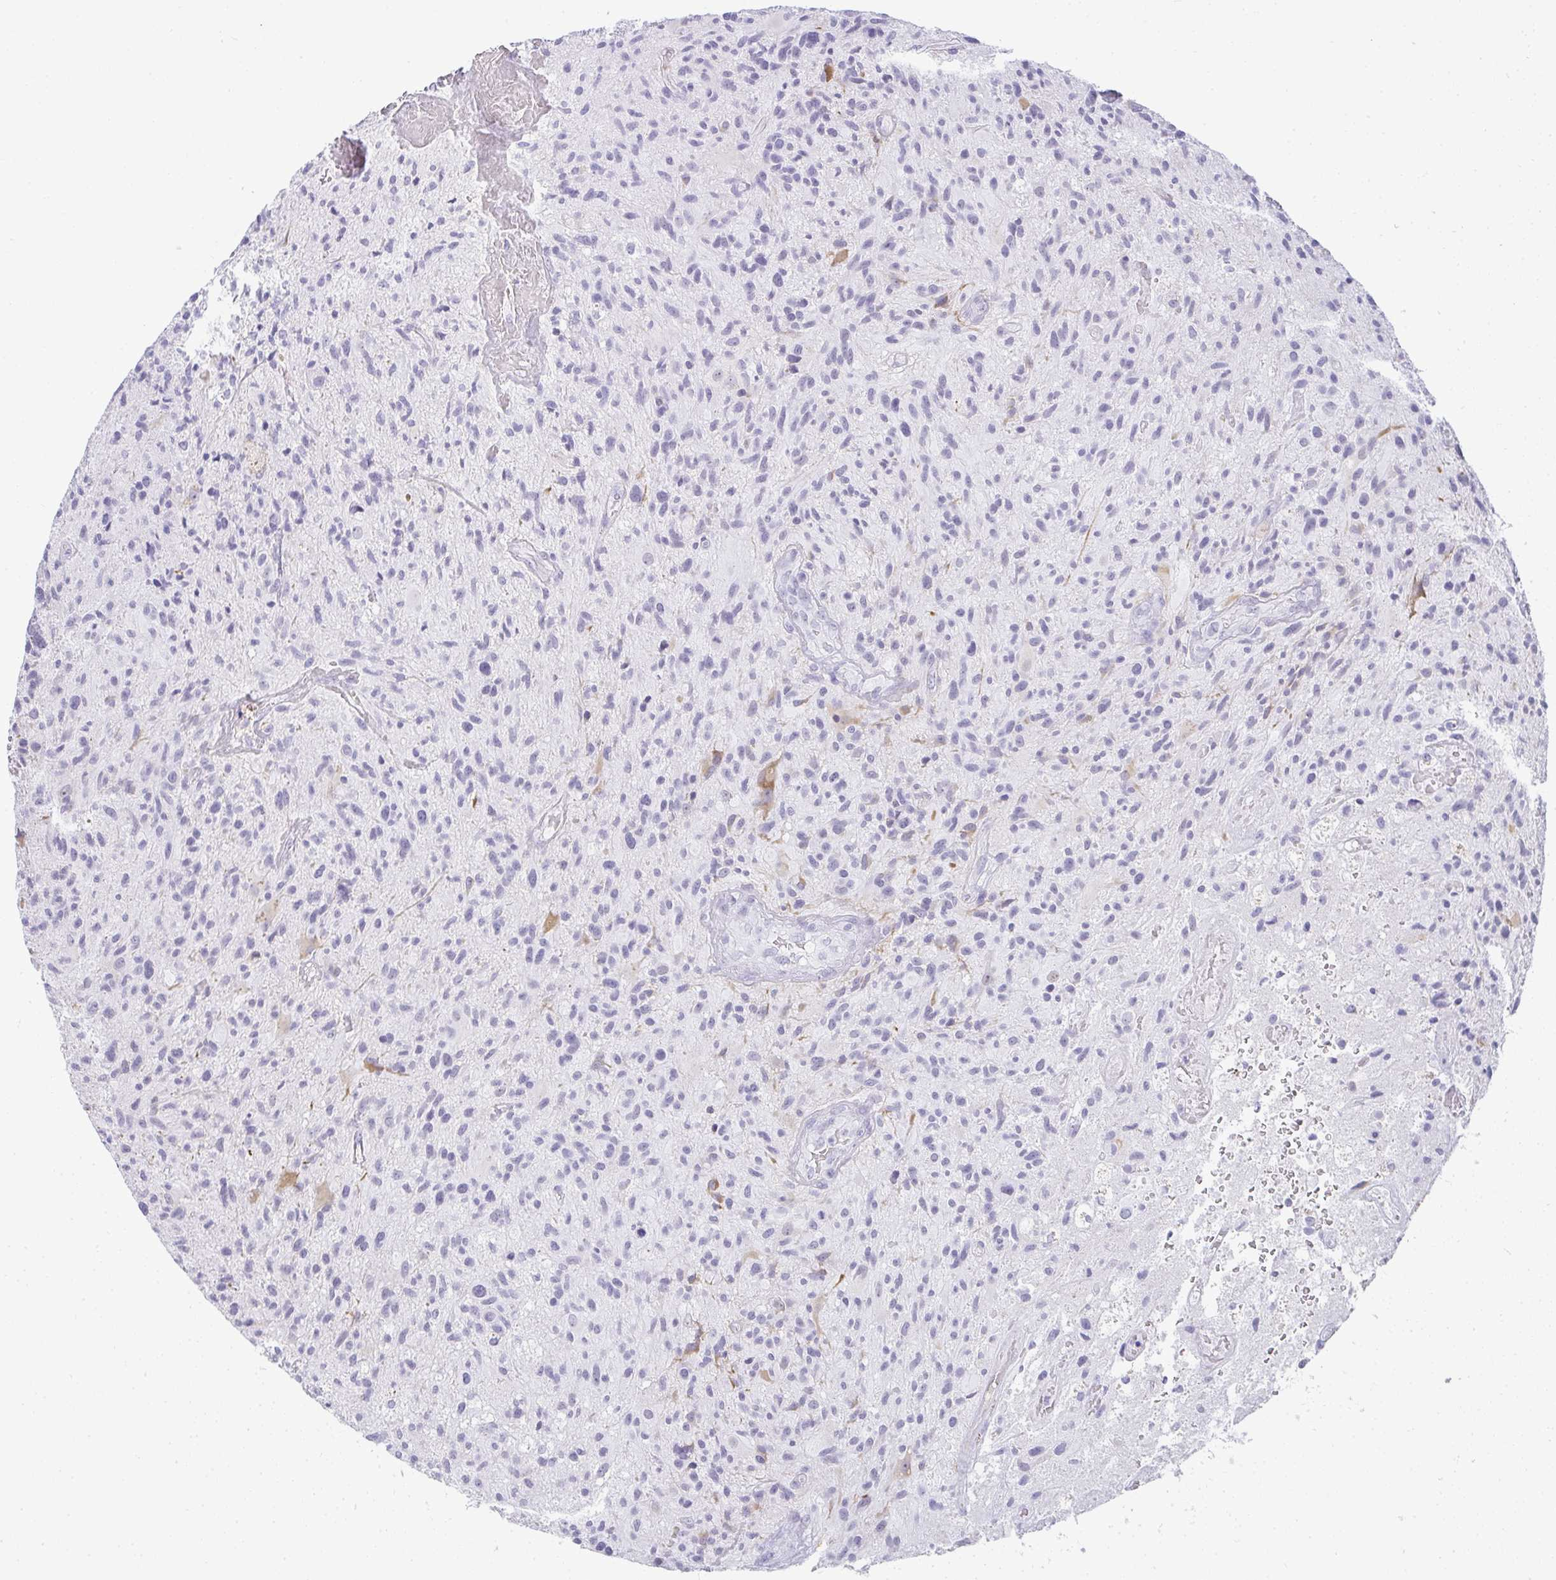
{"staining": {"intensity": "negative", "quantity": "none", "location": "none"}, "tissue": "glioma", "cell_type": "Tumor cells", "image_type": "cancer", "snomed": [{"axis": "morphology", "description": "Glioma, malignant, High grade"}, {"axis": "topography", "description": "Brain"}], "caption": "Malignant glioma (high-grade) was stained to show a protein in brown. There is no significant positivity in tumor cells.", "gene": "PLA2G1B", "patient": {"sex": "female", "age": 70}}